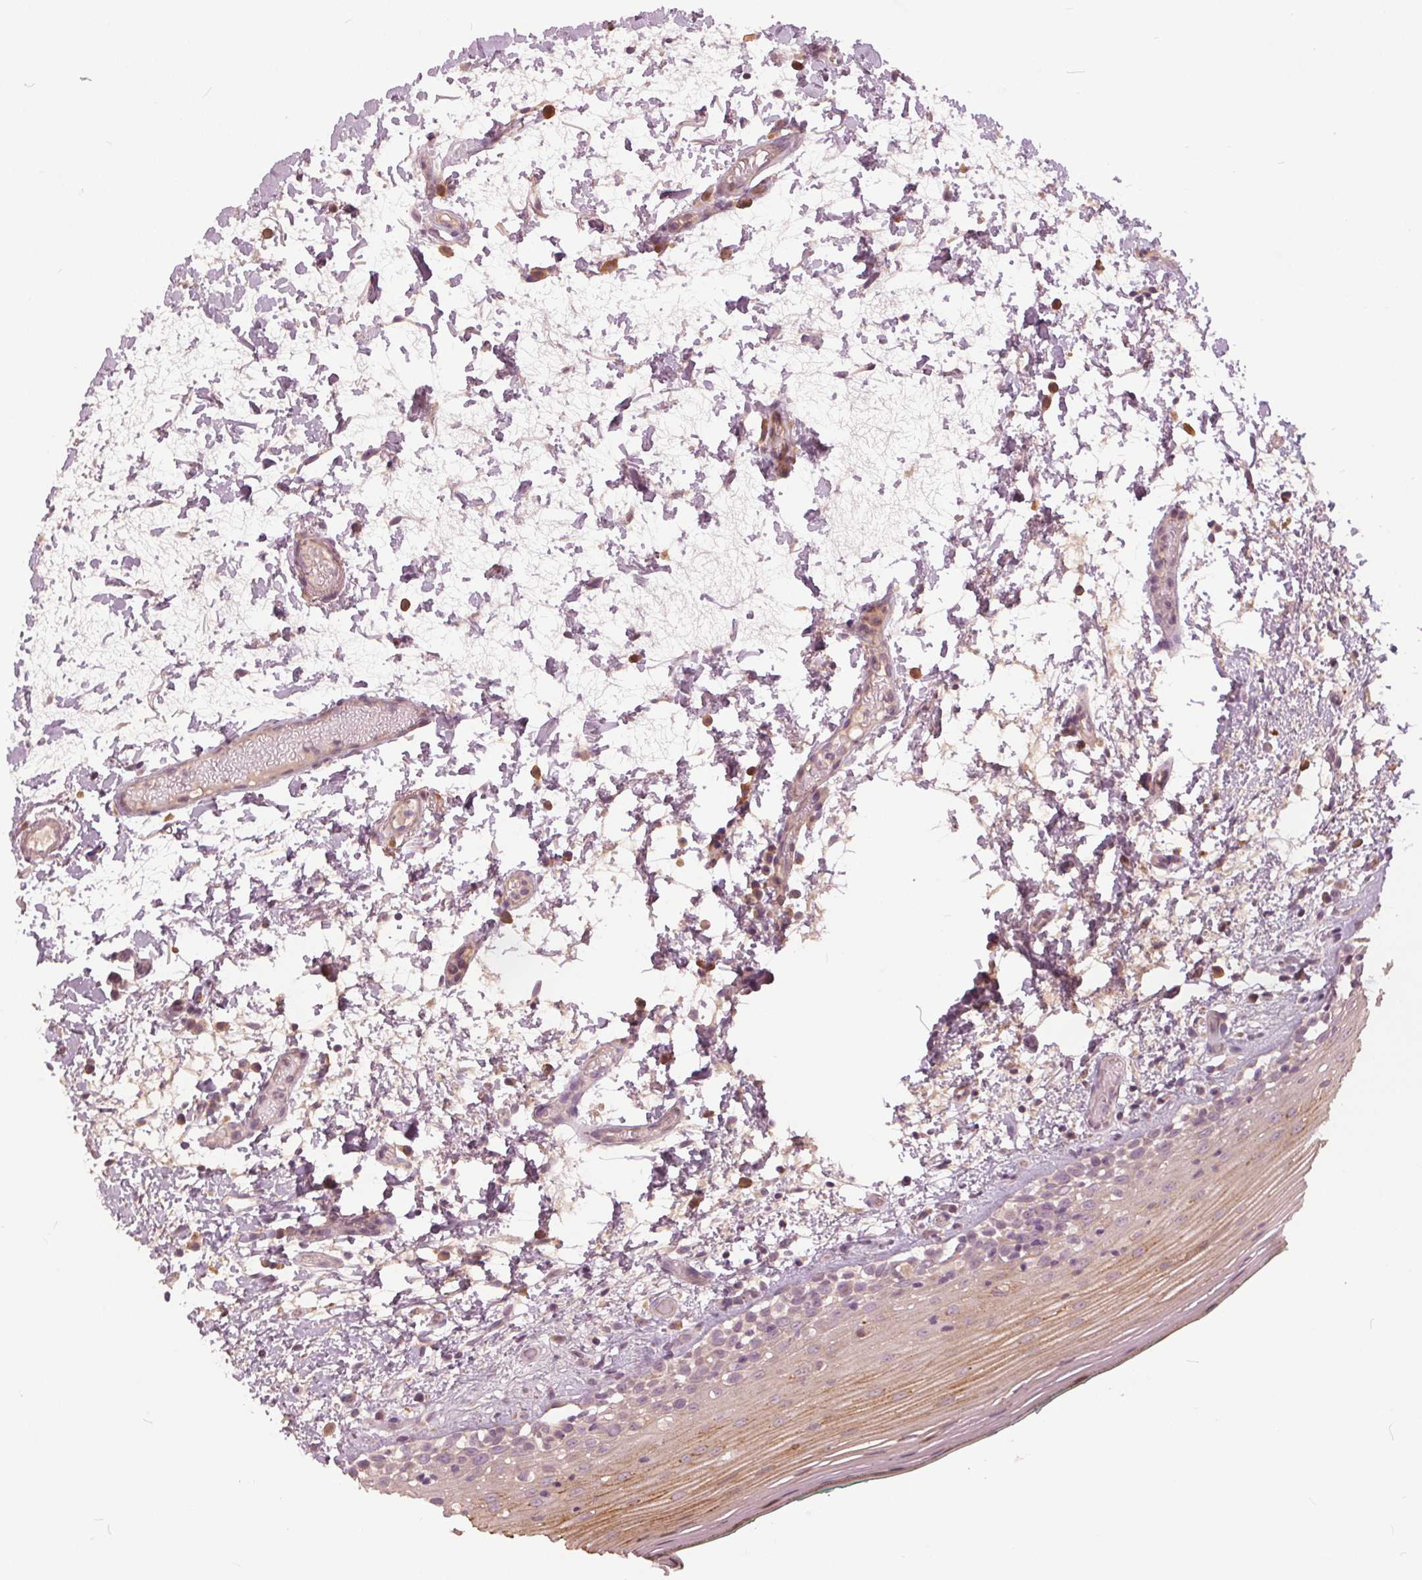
{"staining": {"intensity": "strong", "quantity": "<25%", "location": "cytoplasmic/membranous"}, "tissue": "oral mucosa", "cell_type": "Squamous epithelial cells", "image_type": "normal", "snomed": [{"axis": "morphology", "description": "Normal tissue, NOS"}, {"axis": "topography", "description": "Oral tissue"}], "caption": "Protein expression by immunohistochemistry exhibits strong cytoplasmic/membranous staining in approximately <25% of squamous epithelial cells in benign oral mucosa.", "gene": "KLK13", "patient": {"sex": "female", "age": 83}}